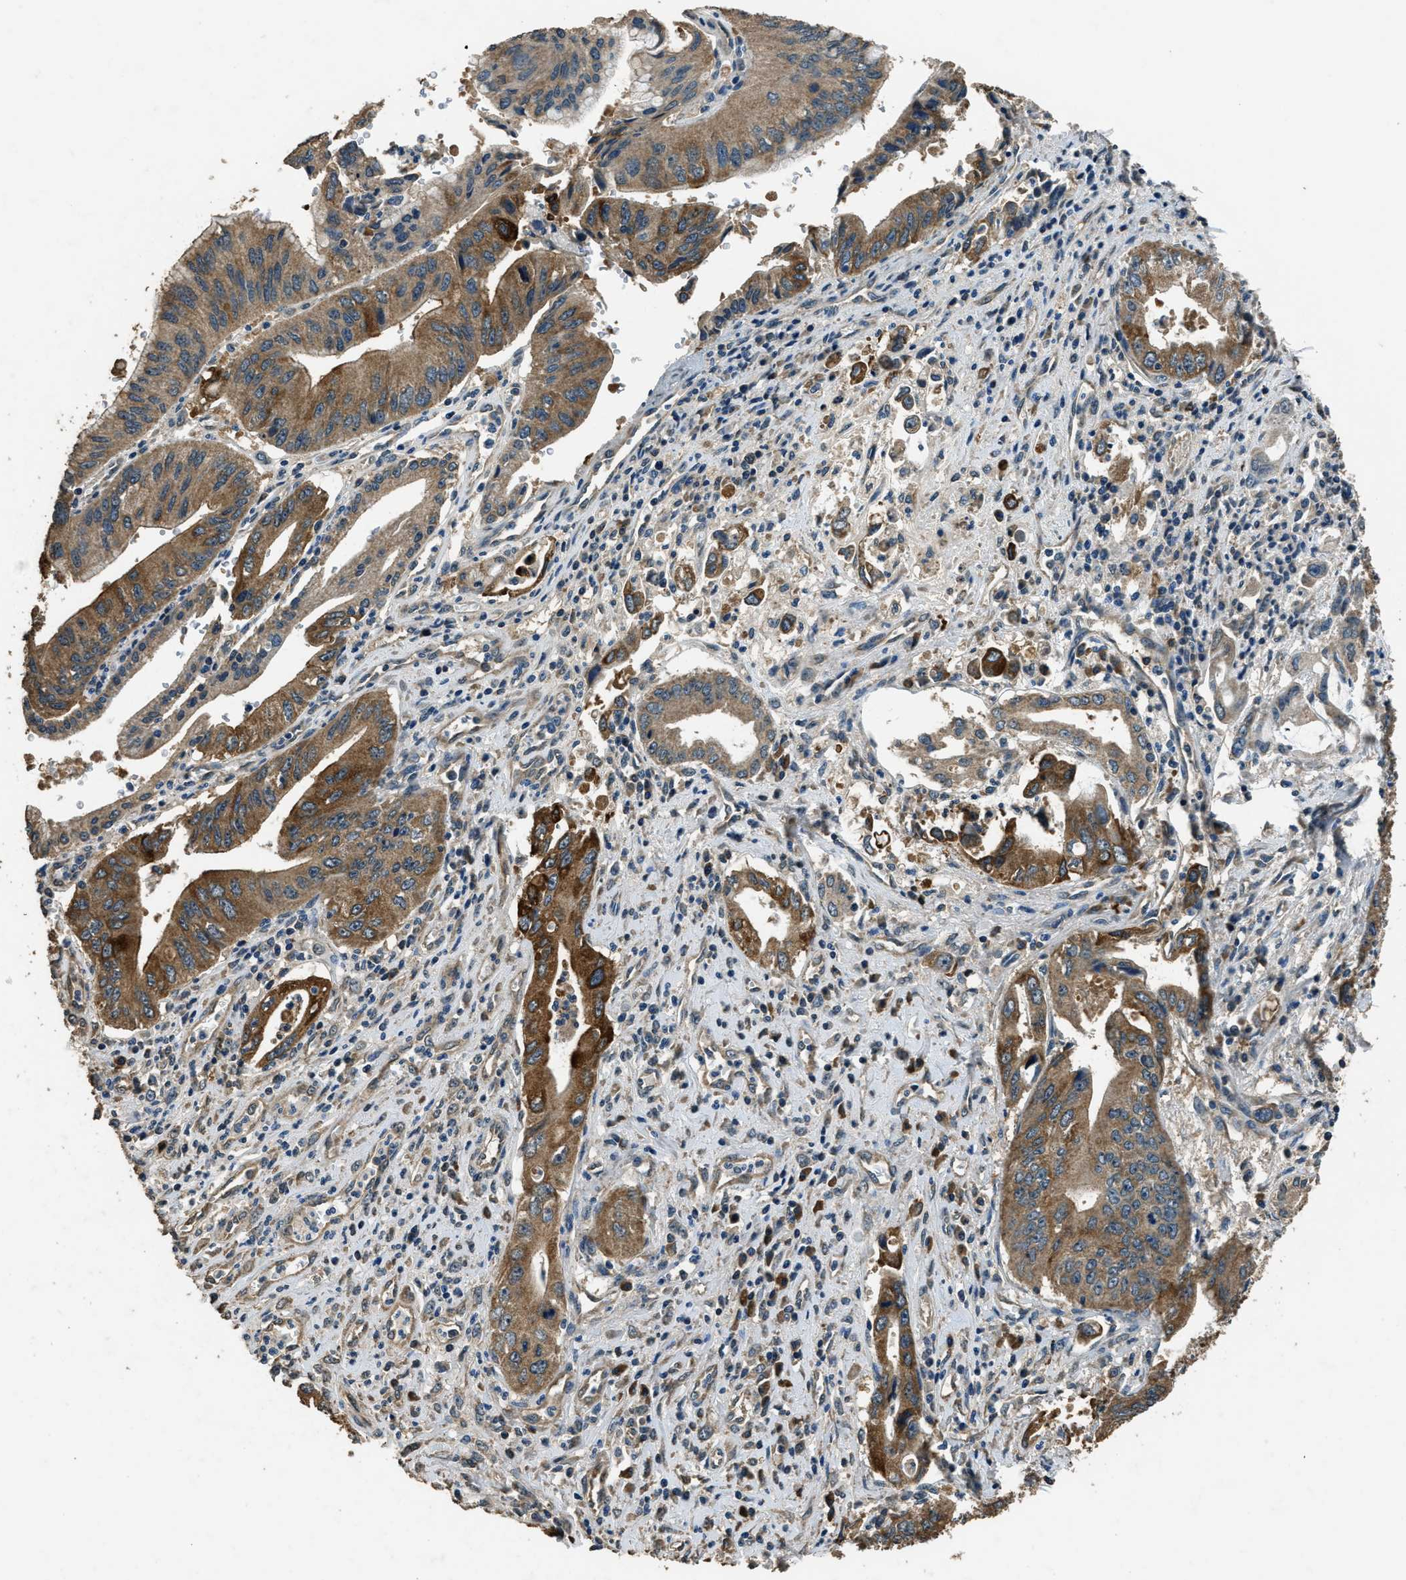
{"staining": {"intensity": "moderate", "quantity": ">75%", "location": "cytoplasmic/membranous"}, "tissue": "pancreatic cancer", "cell_type": "Tumor cells", "image_type": "cancer", "snomed": [{"axis": "morphology", "description": "Adenocarcinoma, NOS"}, {"axis": "topography", "description": "Pancreas"}], "caption": "Adenocarcinoma (pancreatic) was stained to show a protein in brown. There is medium levels of moderate cytoplasmic/membranous expression in about >75% of tumor cells.", "gene": "SALL3", "patient": {"sex": "female", "age": 73}}